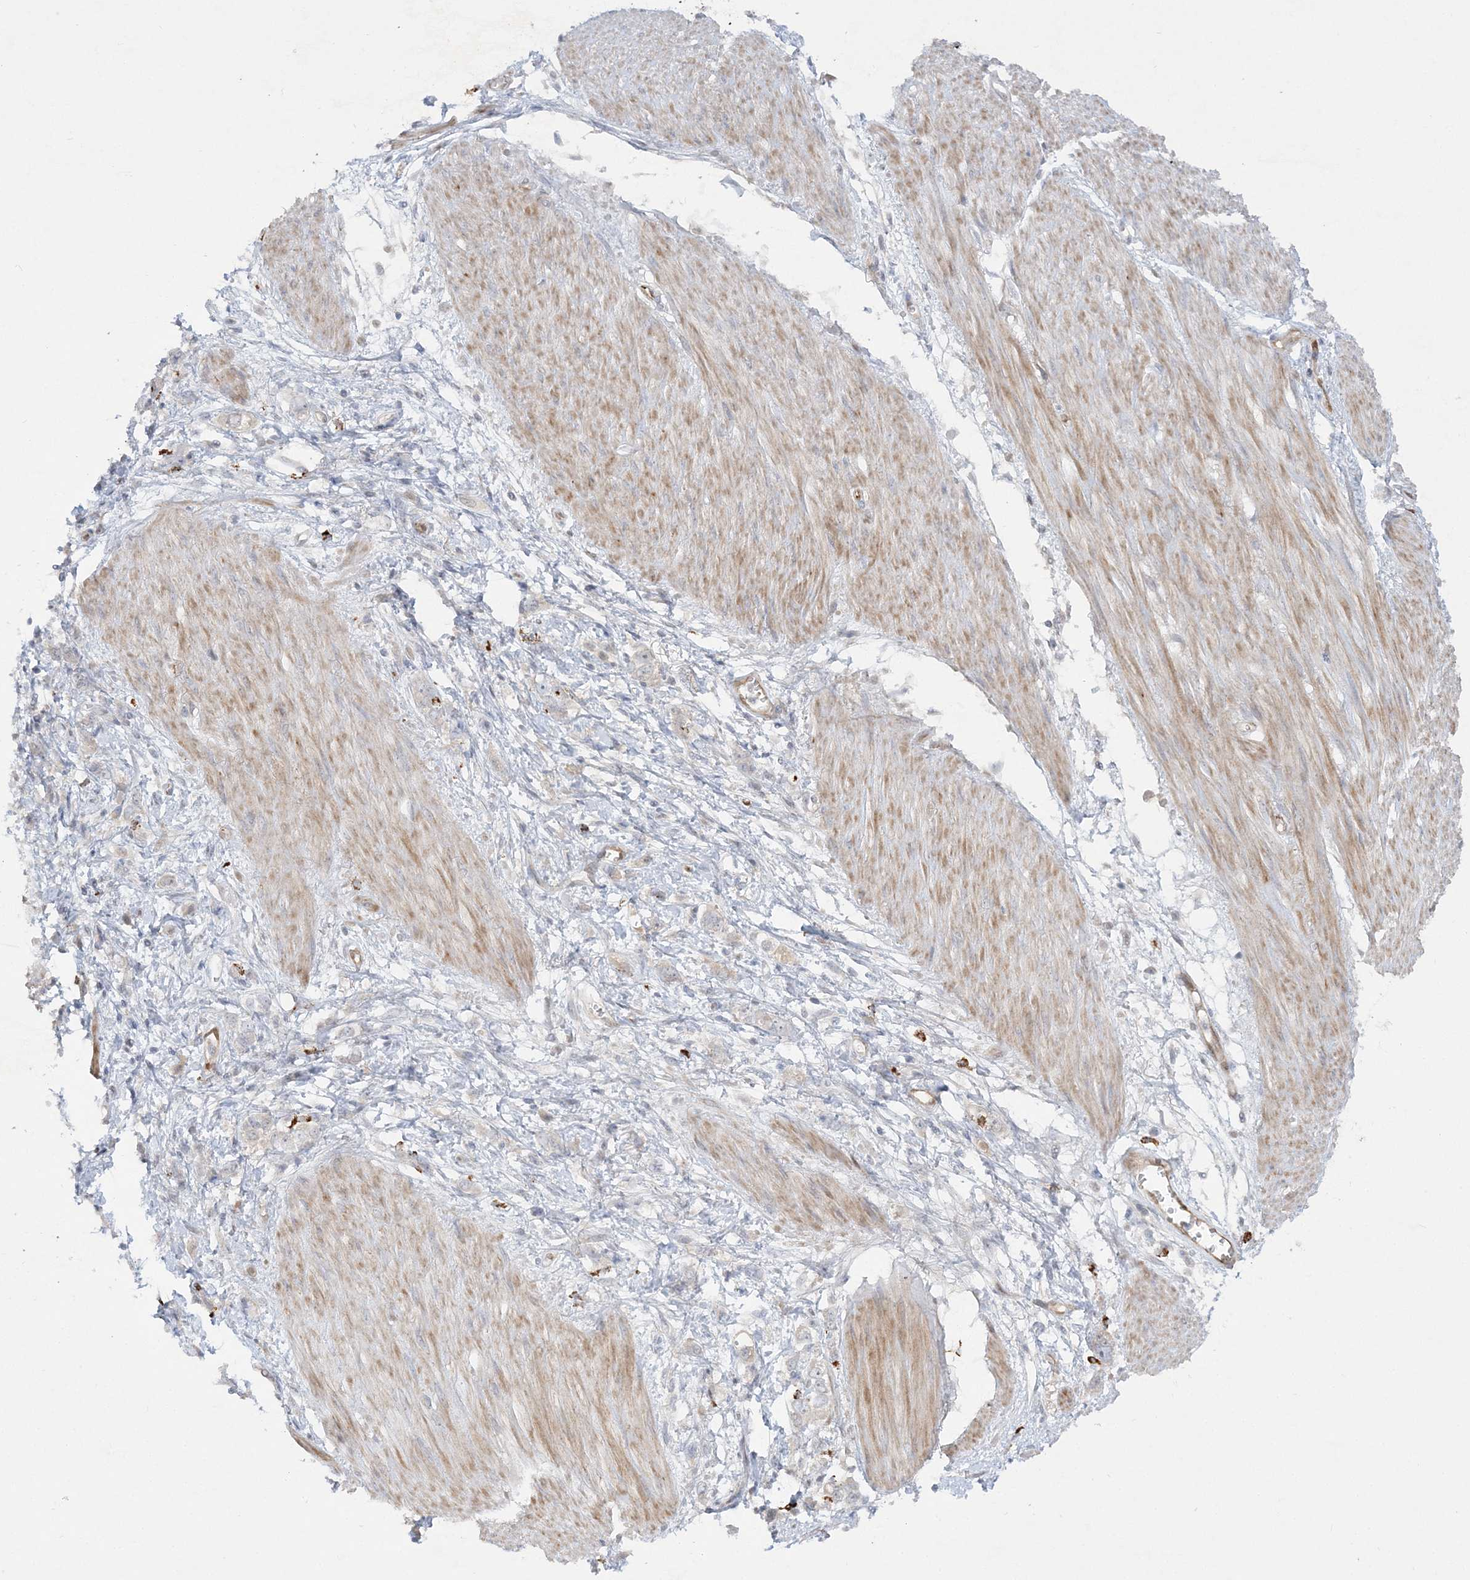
{"staining": {"intensity": "negative", "quantity": "none", "location": "none"}, "tissue": "stomach cancer", "cell_type": "Tumor cells", "image_type": "cancer", "snomed": [{"axis": "morphology", "description": "Adenocarcinoma, NOS"}, {"axis": "topography", "description": "Stomach"}], "caption": "Tumor cells are negative for protein expression in human stomach adenocarcinoma.", "gene": "INPP1", "patient": {"sex": "female", "age": 76}}